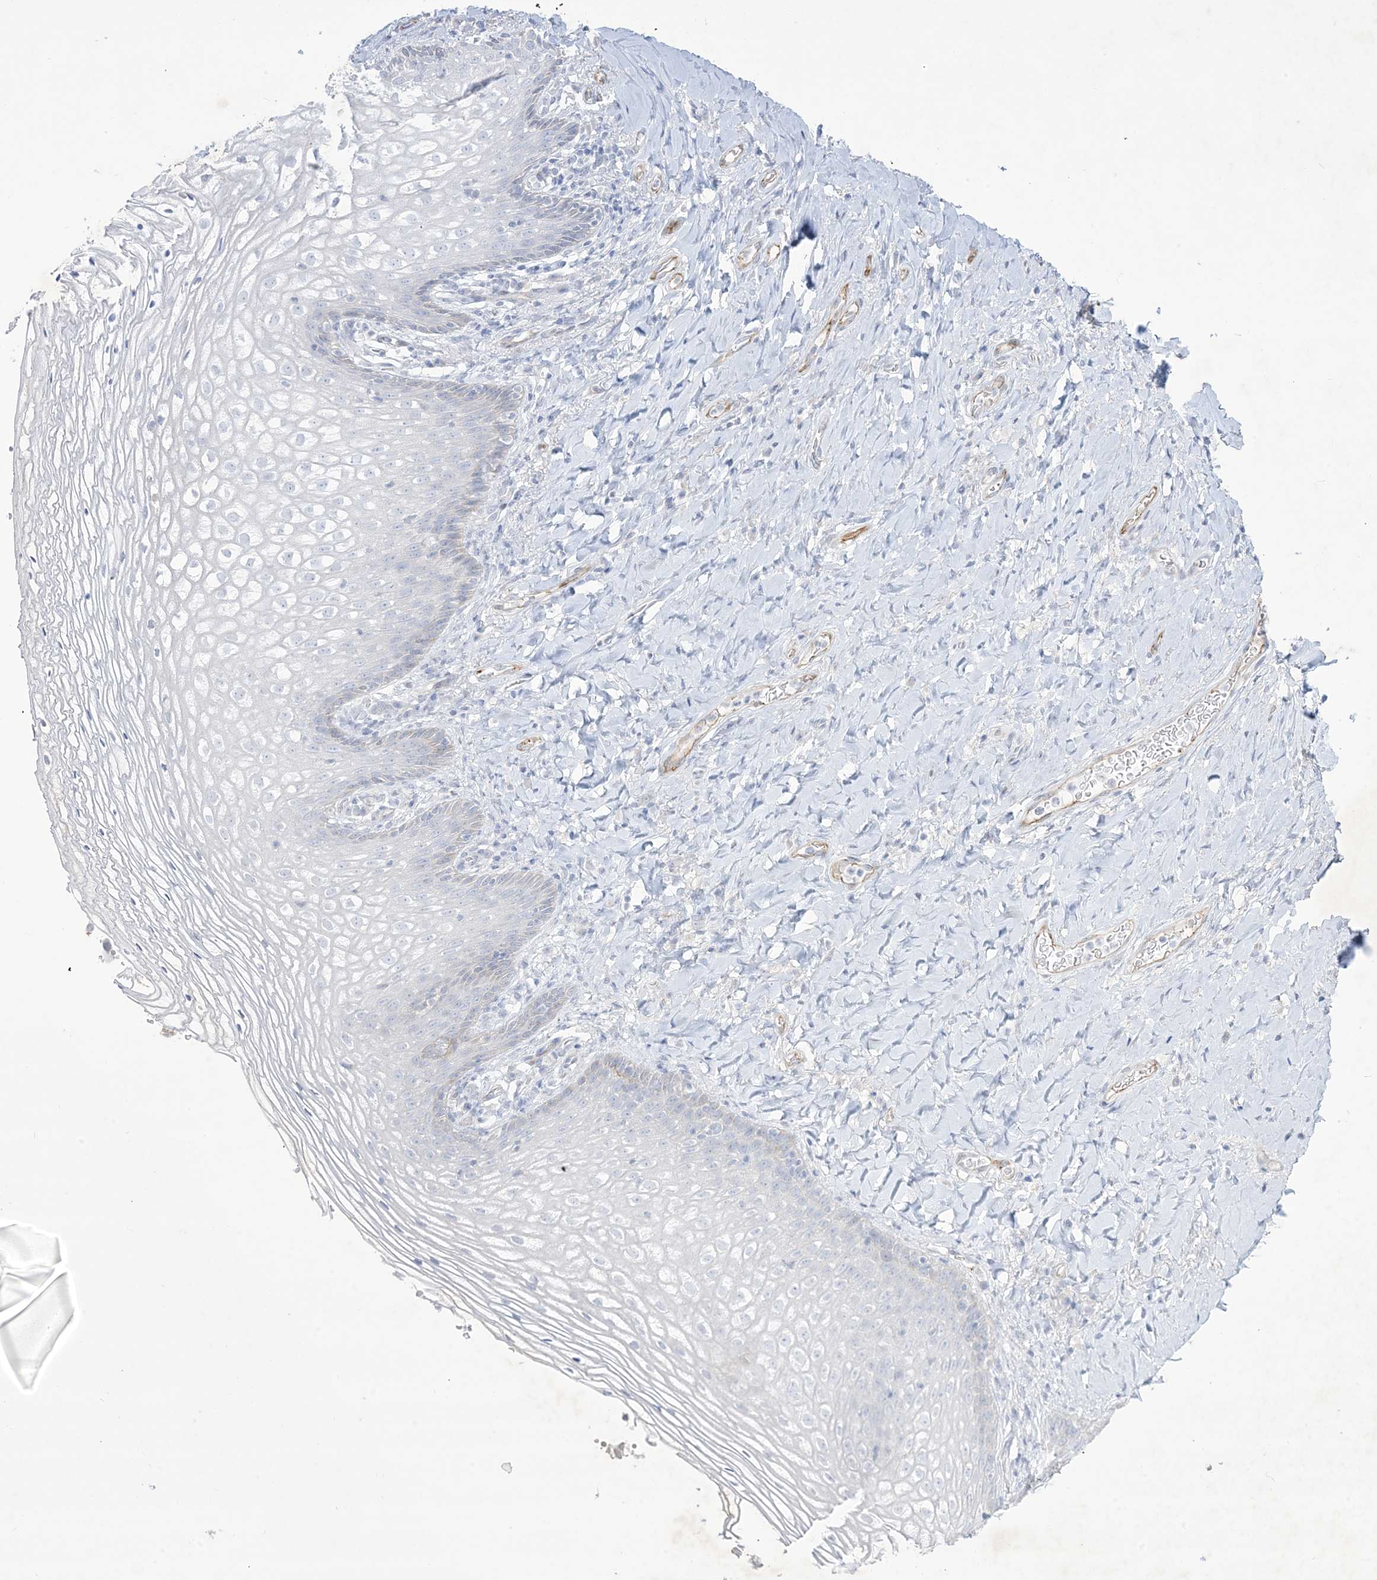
{"staining": {"intensity": "negative", "quantity": "none", "location": "none"}, "tissue": "vagina", "cell_type": "Squamous epithelial cells", "image_type": "normal", "snomed": [{"axis": "morphology", "description": "Normal tissue, NOS"}, {"axis": "topography", "description": "Vagina"}], "caption": "Immunohistochemistry (IHC) micrograph of unremarkable vagina: vagina stained with DAB displays no significant protein positivity in squamous epithelial cells. (Stains: DAB (3,3'-diaminobenzidine) immunohistochemistry (IHC) with hematoxylin counter stain, Microscopy: brightfield microscopy at high magnification).", "gene": "B3GNT7", "patient": {"sex": "female", "age": 60}}